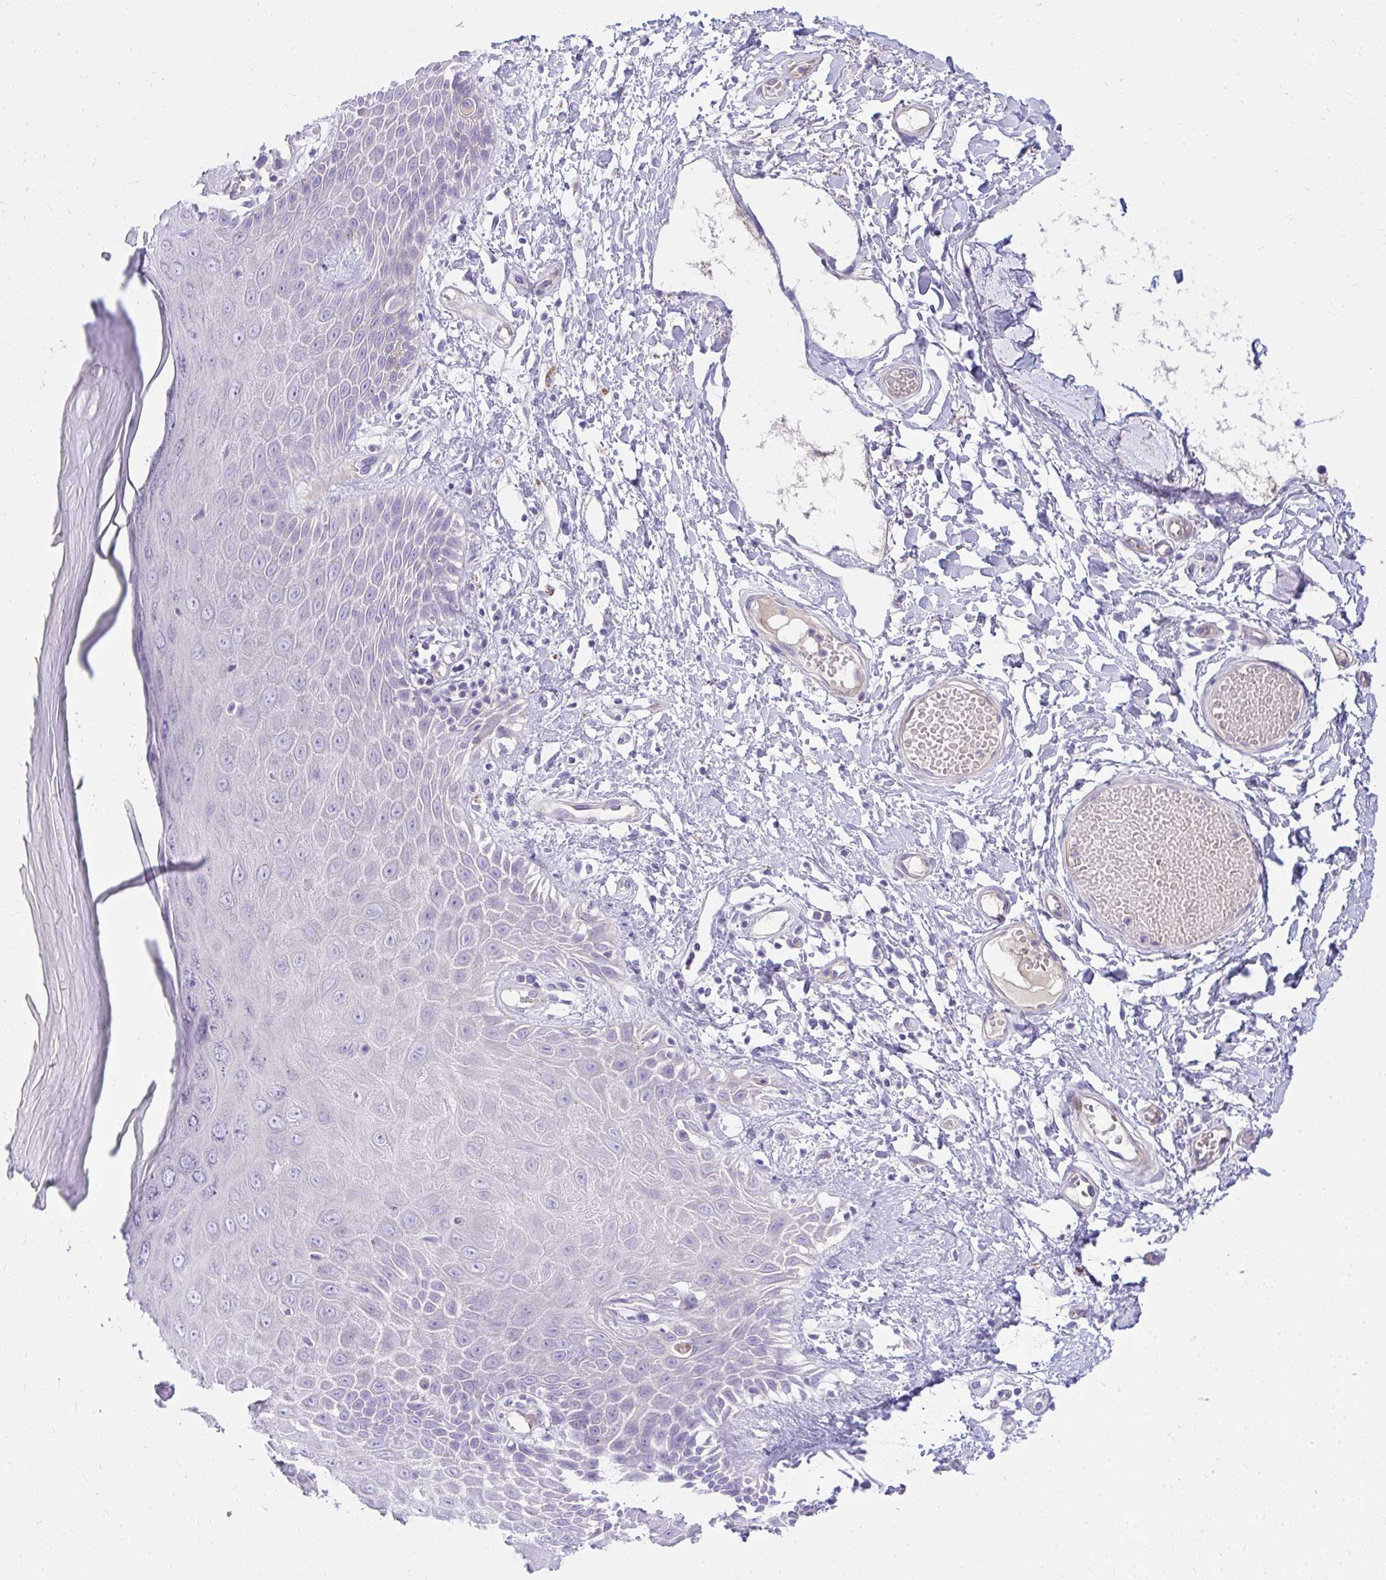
{"staining": {"intensity": "negative", "quantity": "none", "location": "none"}, "tissue": "skin", "cell_type": "Epidermal cells", "image_type": "normal", "snomed": [{"axis": "morphology", "description": "Normal tissue, NOS"}, {"axis": "topography", "description": "Anal"}, {"axis": "topography", "description": "Peripheral nerve tissue"}], "caption": "DAB immunohistochemical staining of normal human skin exhibits no significant expression in epidermal cells. (DAB (3,3'-diaminobenzidine) IHC with hematoxylin counter stain).", "gene": "LRRC36", "patient": {"sex": "male", "age": 78}}